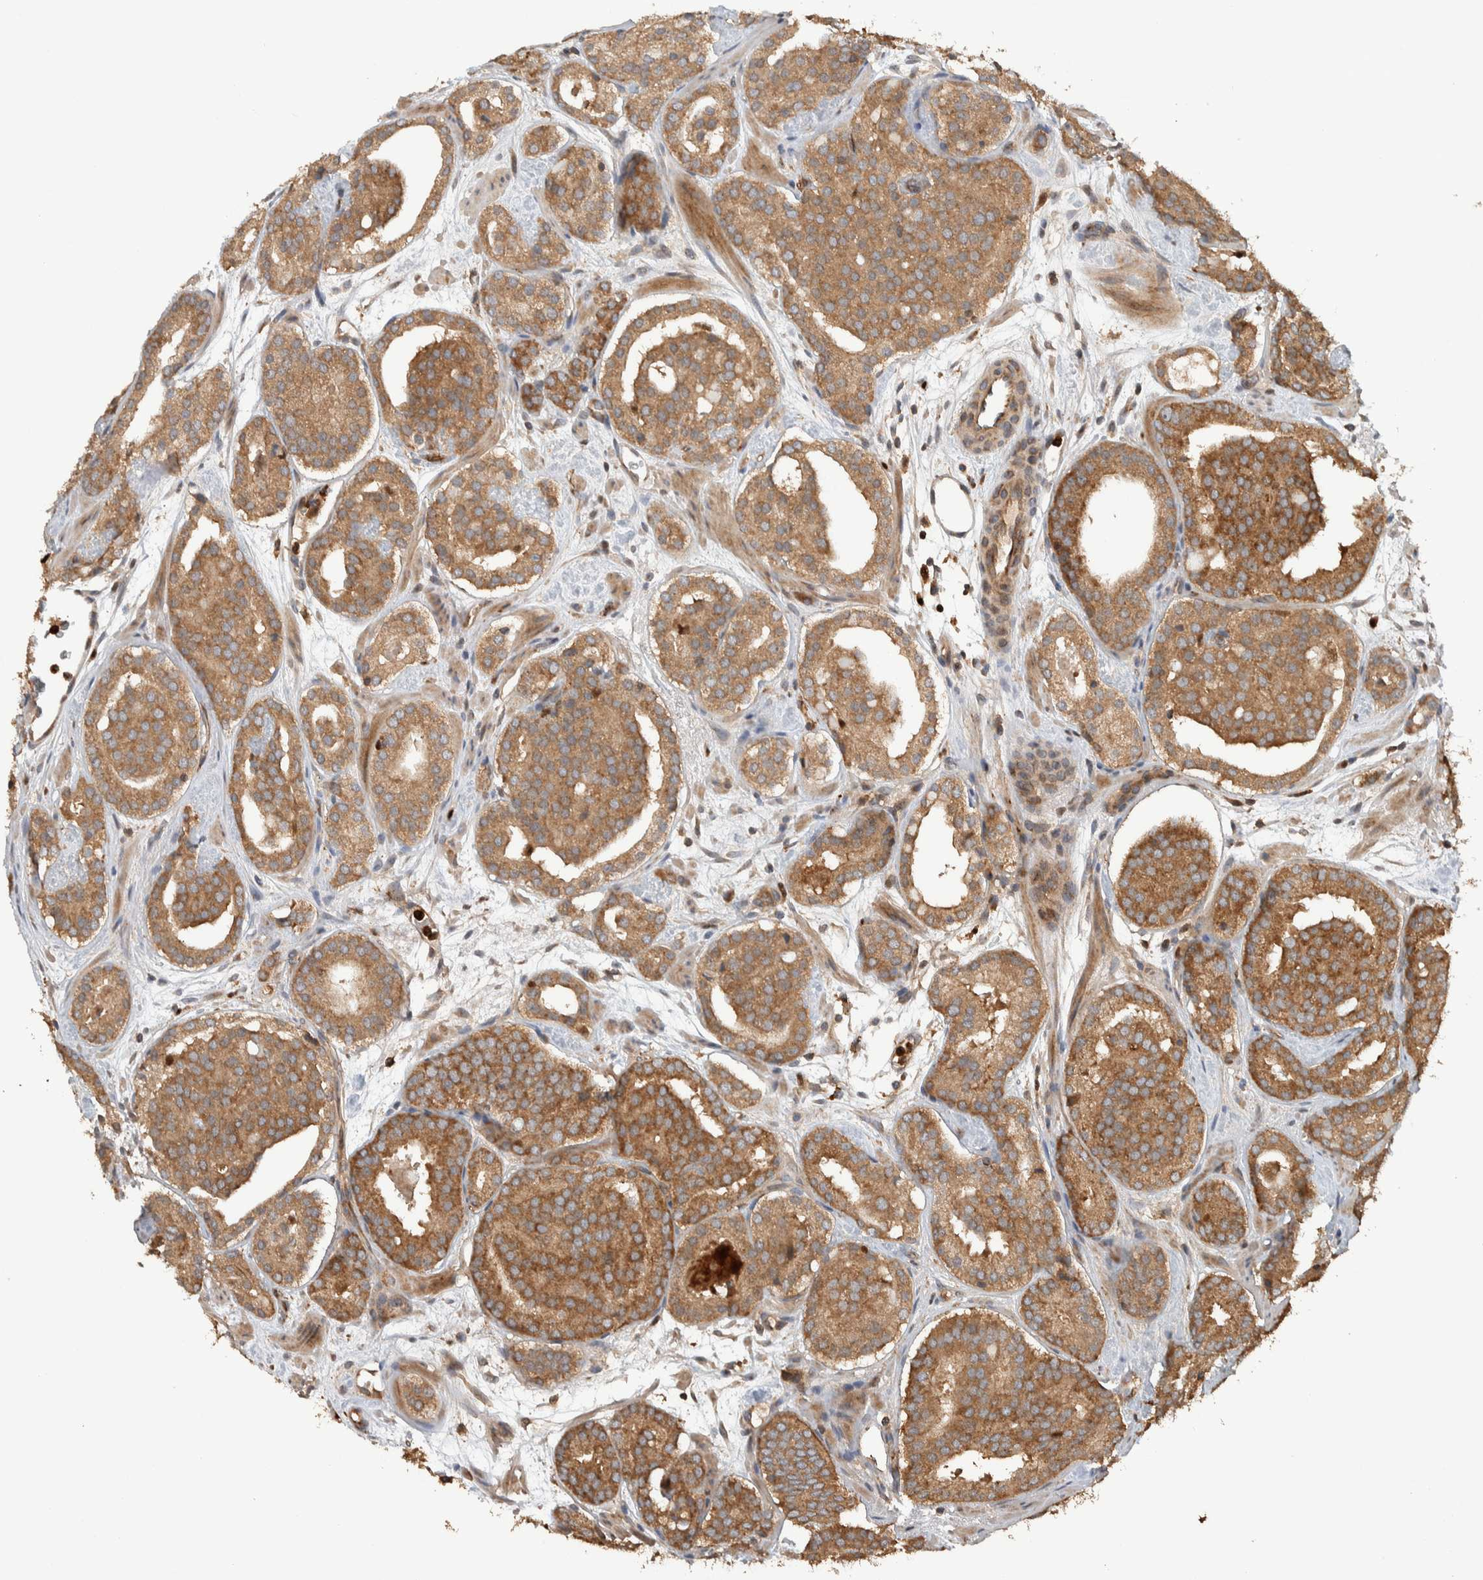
{"staining": {"intensity": "moderate", "quantity": ">75%", "location": "cytoplasmic/membranous"}, "tissue": "prostate cancer", "cell_type": "Tumor cells", "image_type": "cancer", "snomed": [{"axis": "morphology", "description": "Adenocarcinoma, Low grade"}, {"axis": "topography", "description": "Prostate"}], "caption": "Immunohistochemical staining of human prostate cancer (low-grade adenocarcinoma) demonstrates moderate cytoplasmic/membranous protein expression in about >75% of tumor cells.", "gene": "VPS53", "patient": {"sex": "male", "age": 69}}